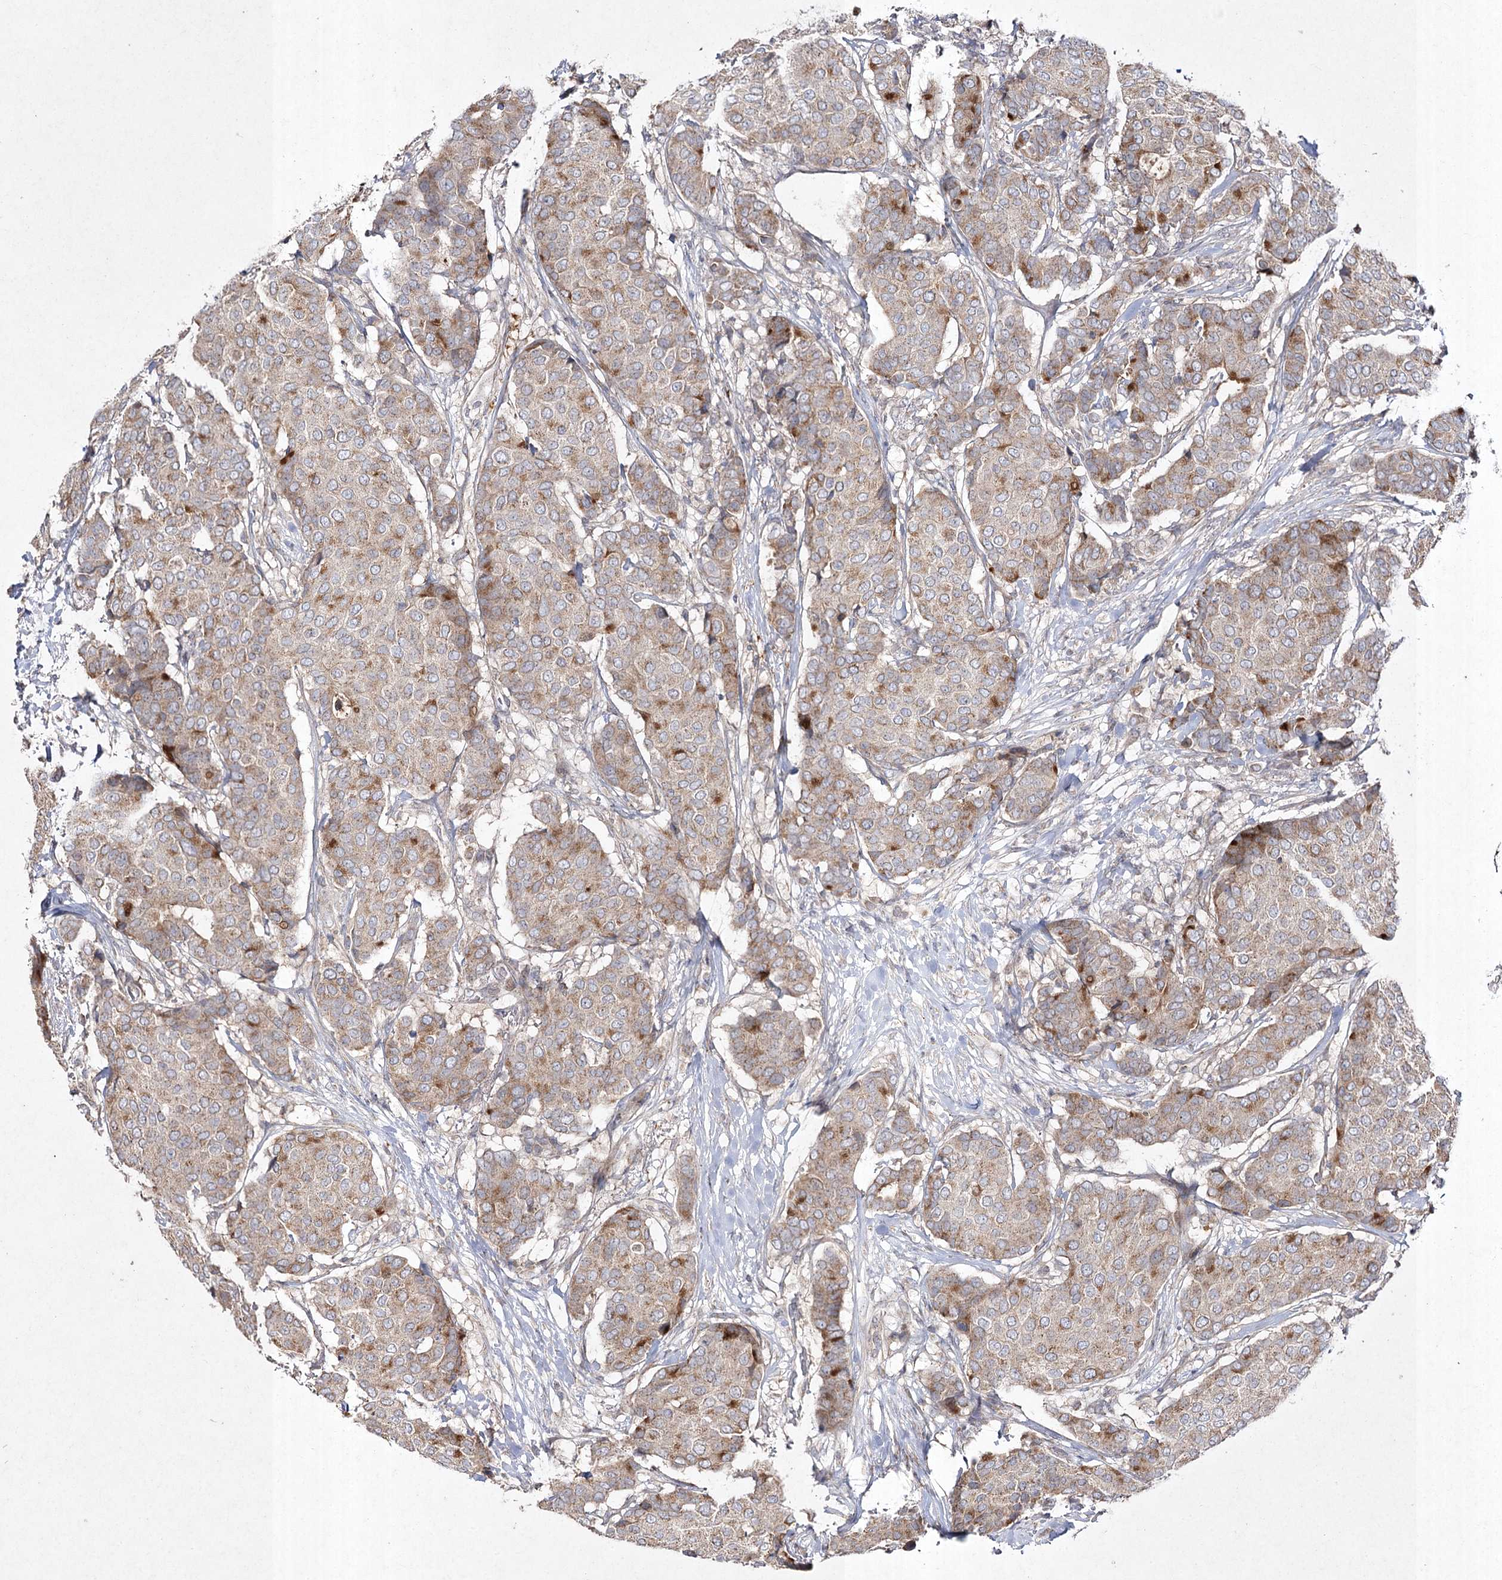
{"staining": {"intensity": "moderate", "quantity": "<25%", "location": "cytoplasmic/membranous"}, "tissue": "breast cancer", "cell_type": "Tumor cells", "image_type": "cancer", "snomed": [{"axis": "morphology", "description": "Duct carcinoma"}, {"axis": "topography", "description": "Breast"}], "caption": "High-power microscopy captured an IHC image of infiltrating ductal carcinoma (breast), revealing moderate cytoplasmic/membranous staining in about <25% of tumor cells. (IHC, brightfield microscopy, high magnification).", "gene": "FANCL", "patient": {"sex": "female", "age": 75}}